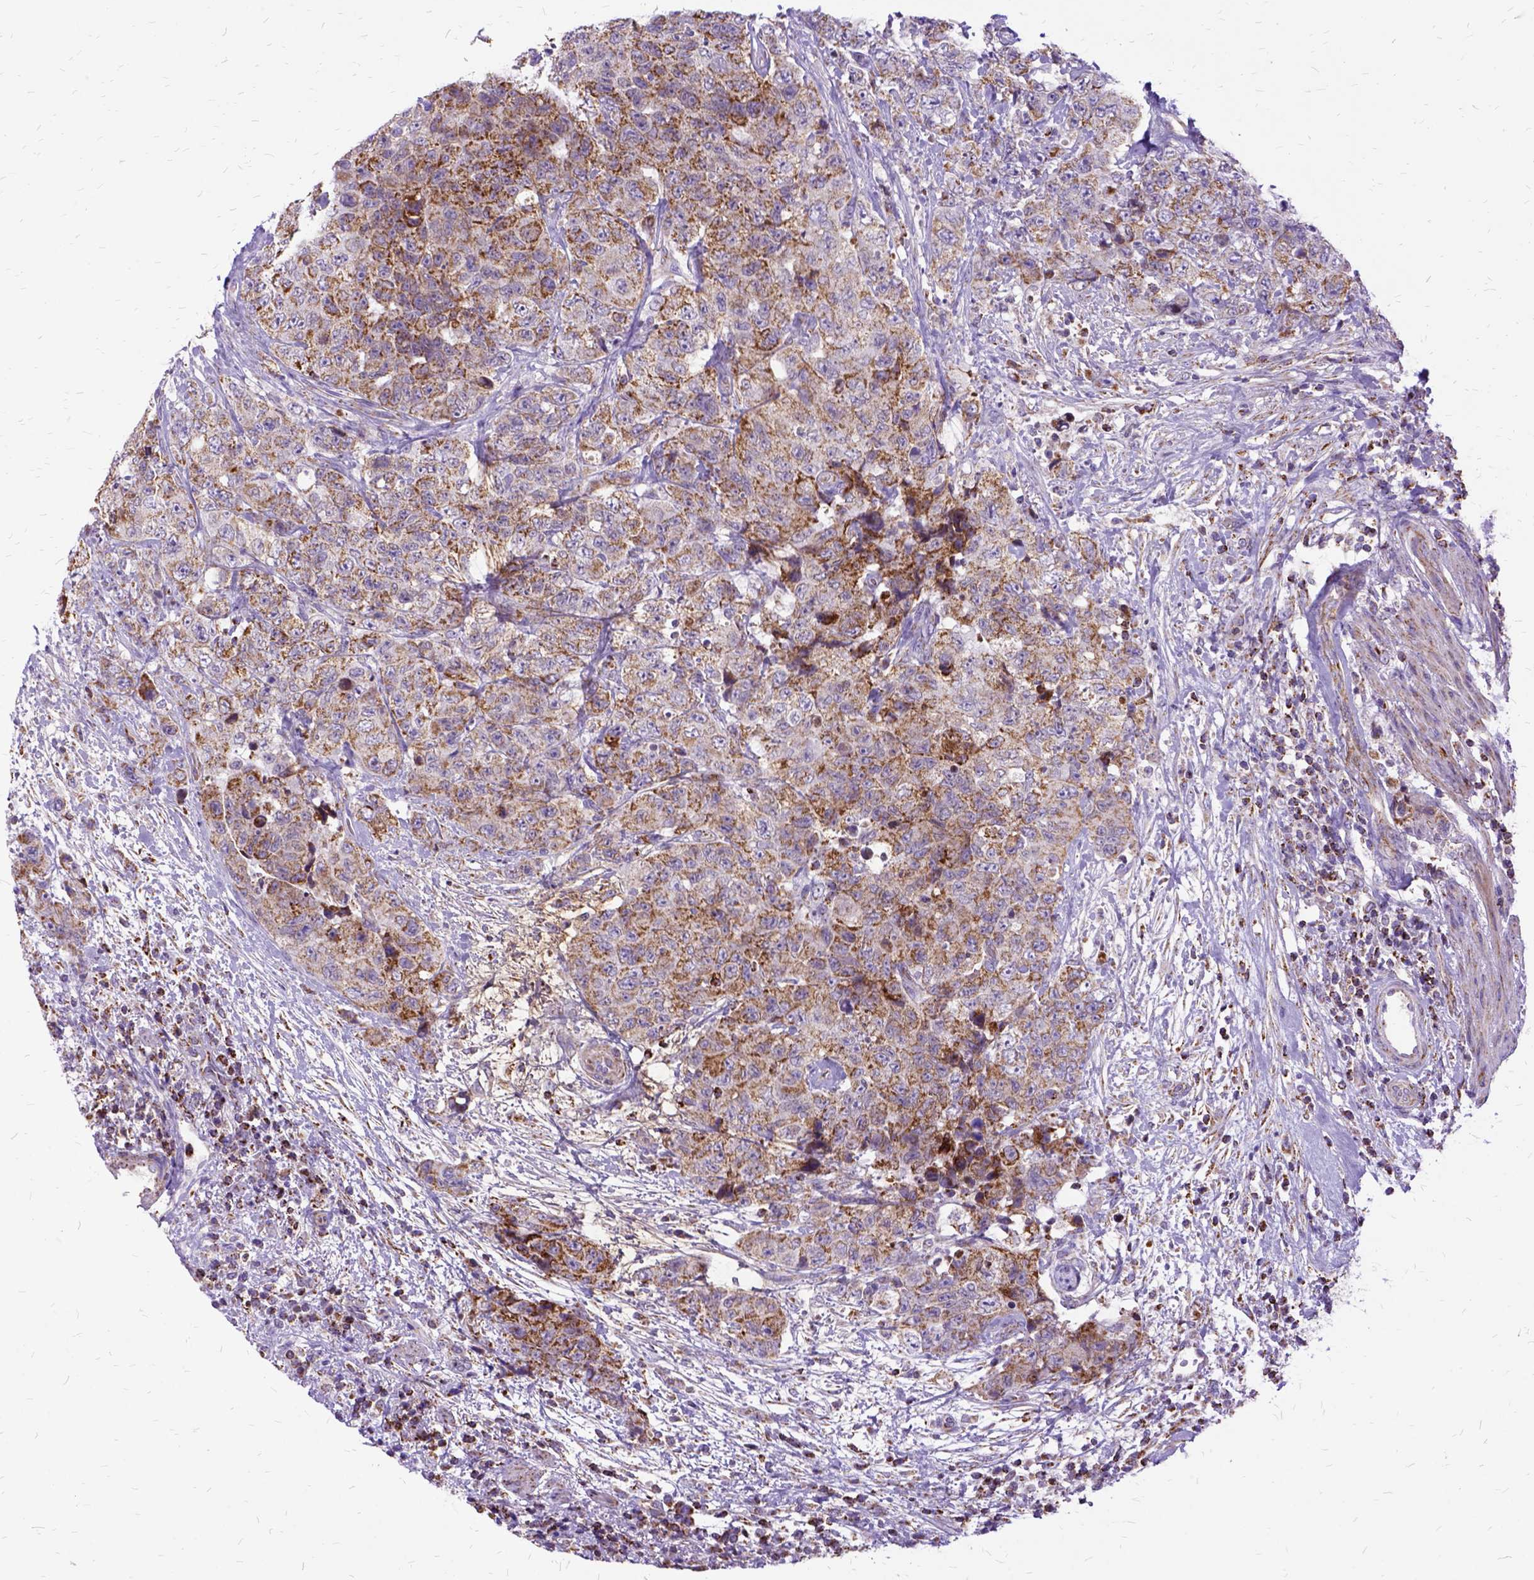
{"staining": {"intensity": "moderate", "quantity": ">75%", "location": "cytoplasmic/membranous"}, "tissue": "urothelial cancer", "cell_type": "Tumor cells", "image_type": "cancer", "snomed": [{"axis": "morphology", "description": "Urothelial carcinoma, High grade"}, {"axis": "topography", "description": "Urinary bladder"}], "caption": "Immunohistochemistry (DAB) staining of human urothelial cancer reveals moderate cytoplasmic/membranous protein expression in about >75% of tumor cells.", "gene": "OXCT1", "patient": {"sex": "female", "age": 78}}